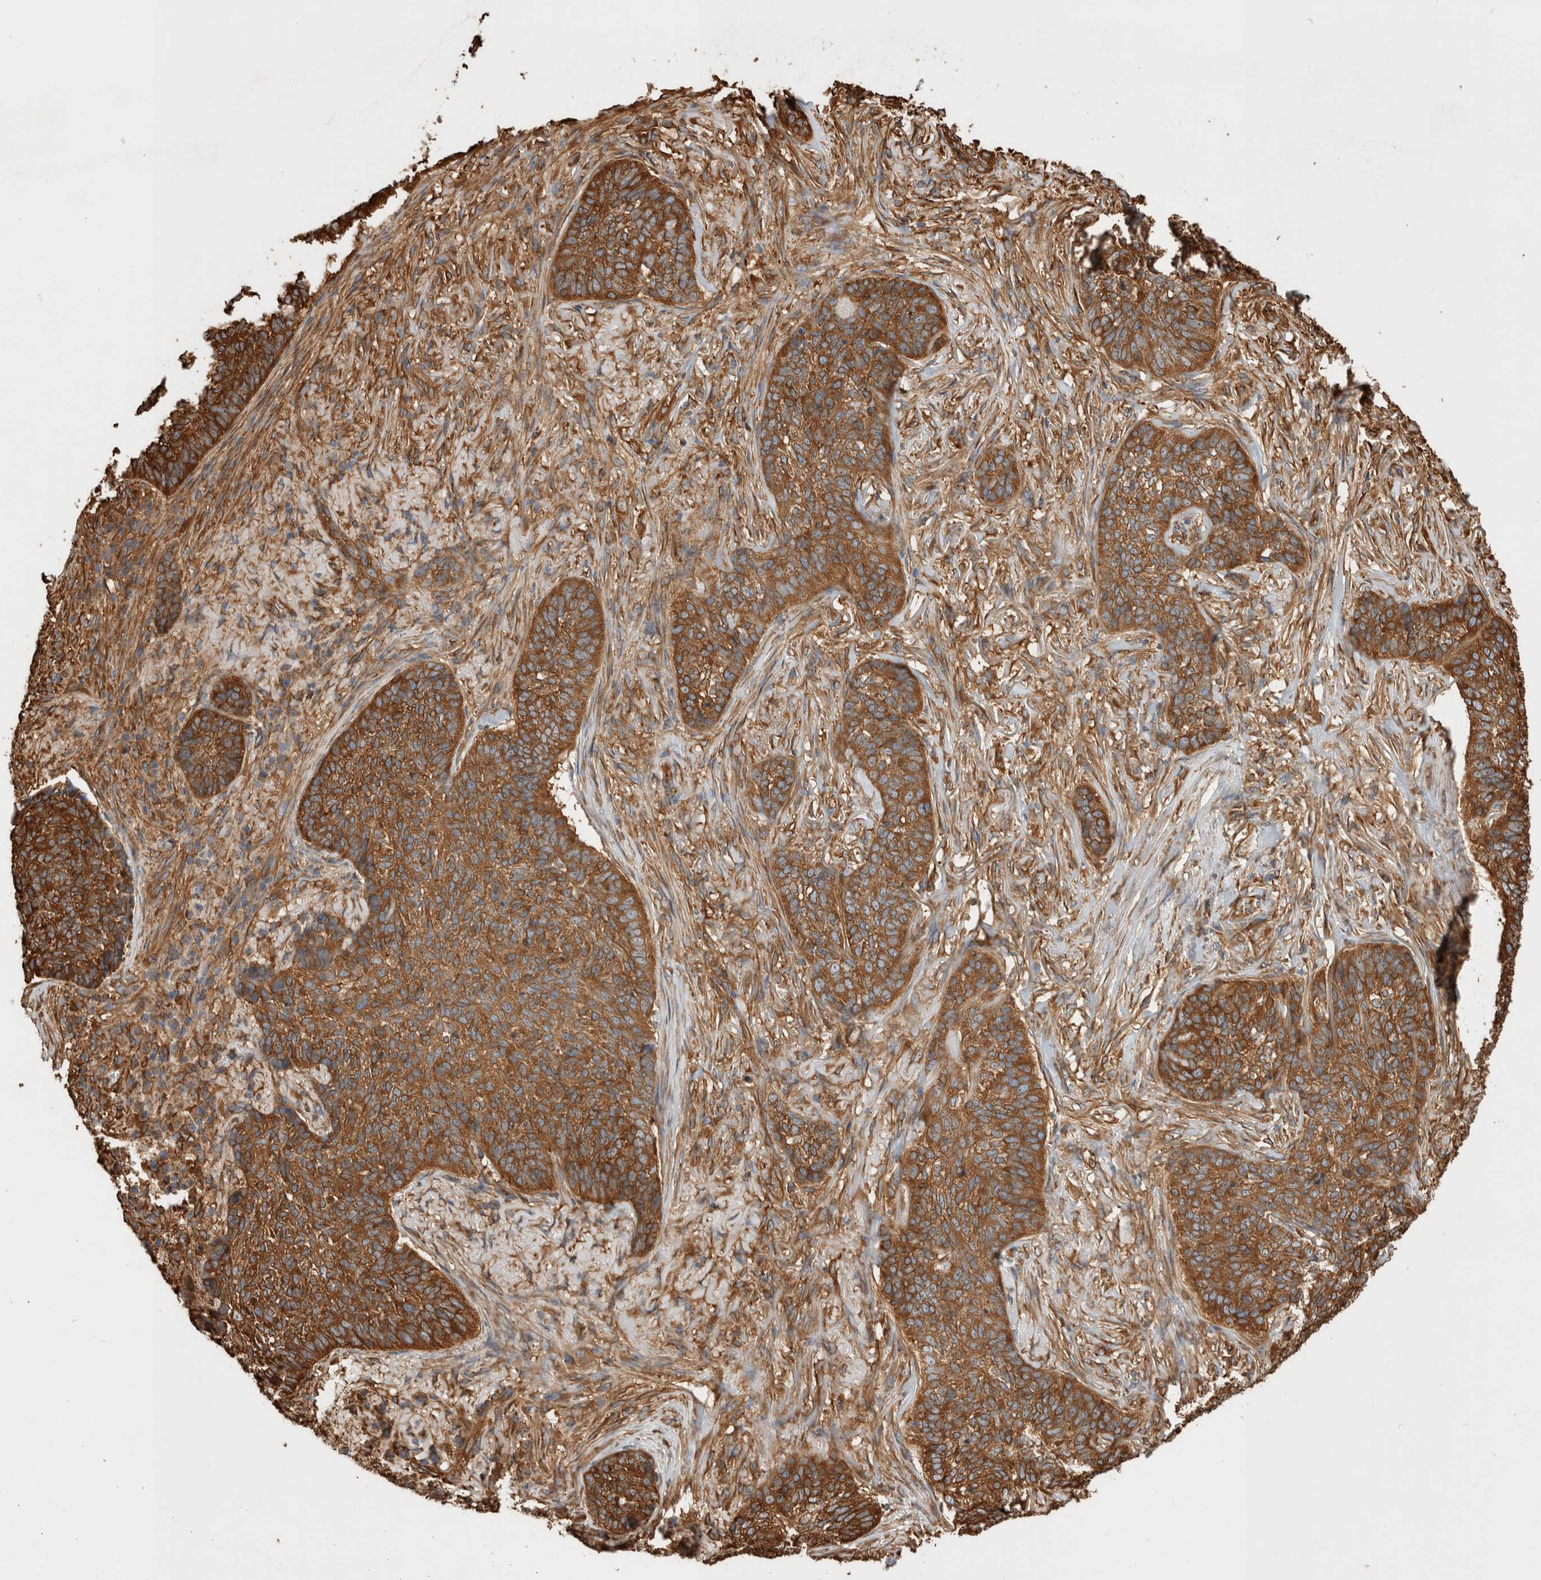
{"staining": {"intensity": "strong", "quantity": ">75%", "location": "cytoplasmic/membranous"}, "tissue": "skin cancer", "cell_type": "Tumor cells", "image_type": "cancer", "snomed": [{"axis": "morphology", "description": "Basal cell carcinoma"}, {"axis": "topography", "description": "Skin"}], "caption": "Immunohistochemistry (DAB) staining of human basal cell carcinoma (skin) reveals strong cytoplasmic/membranous protein staining in about >75% of tumor cells.", "gene": "ZNF397", "patient": {"sex": "male", "age": 85}}